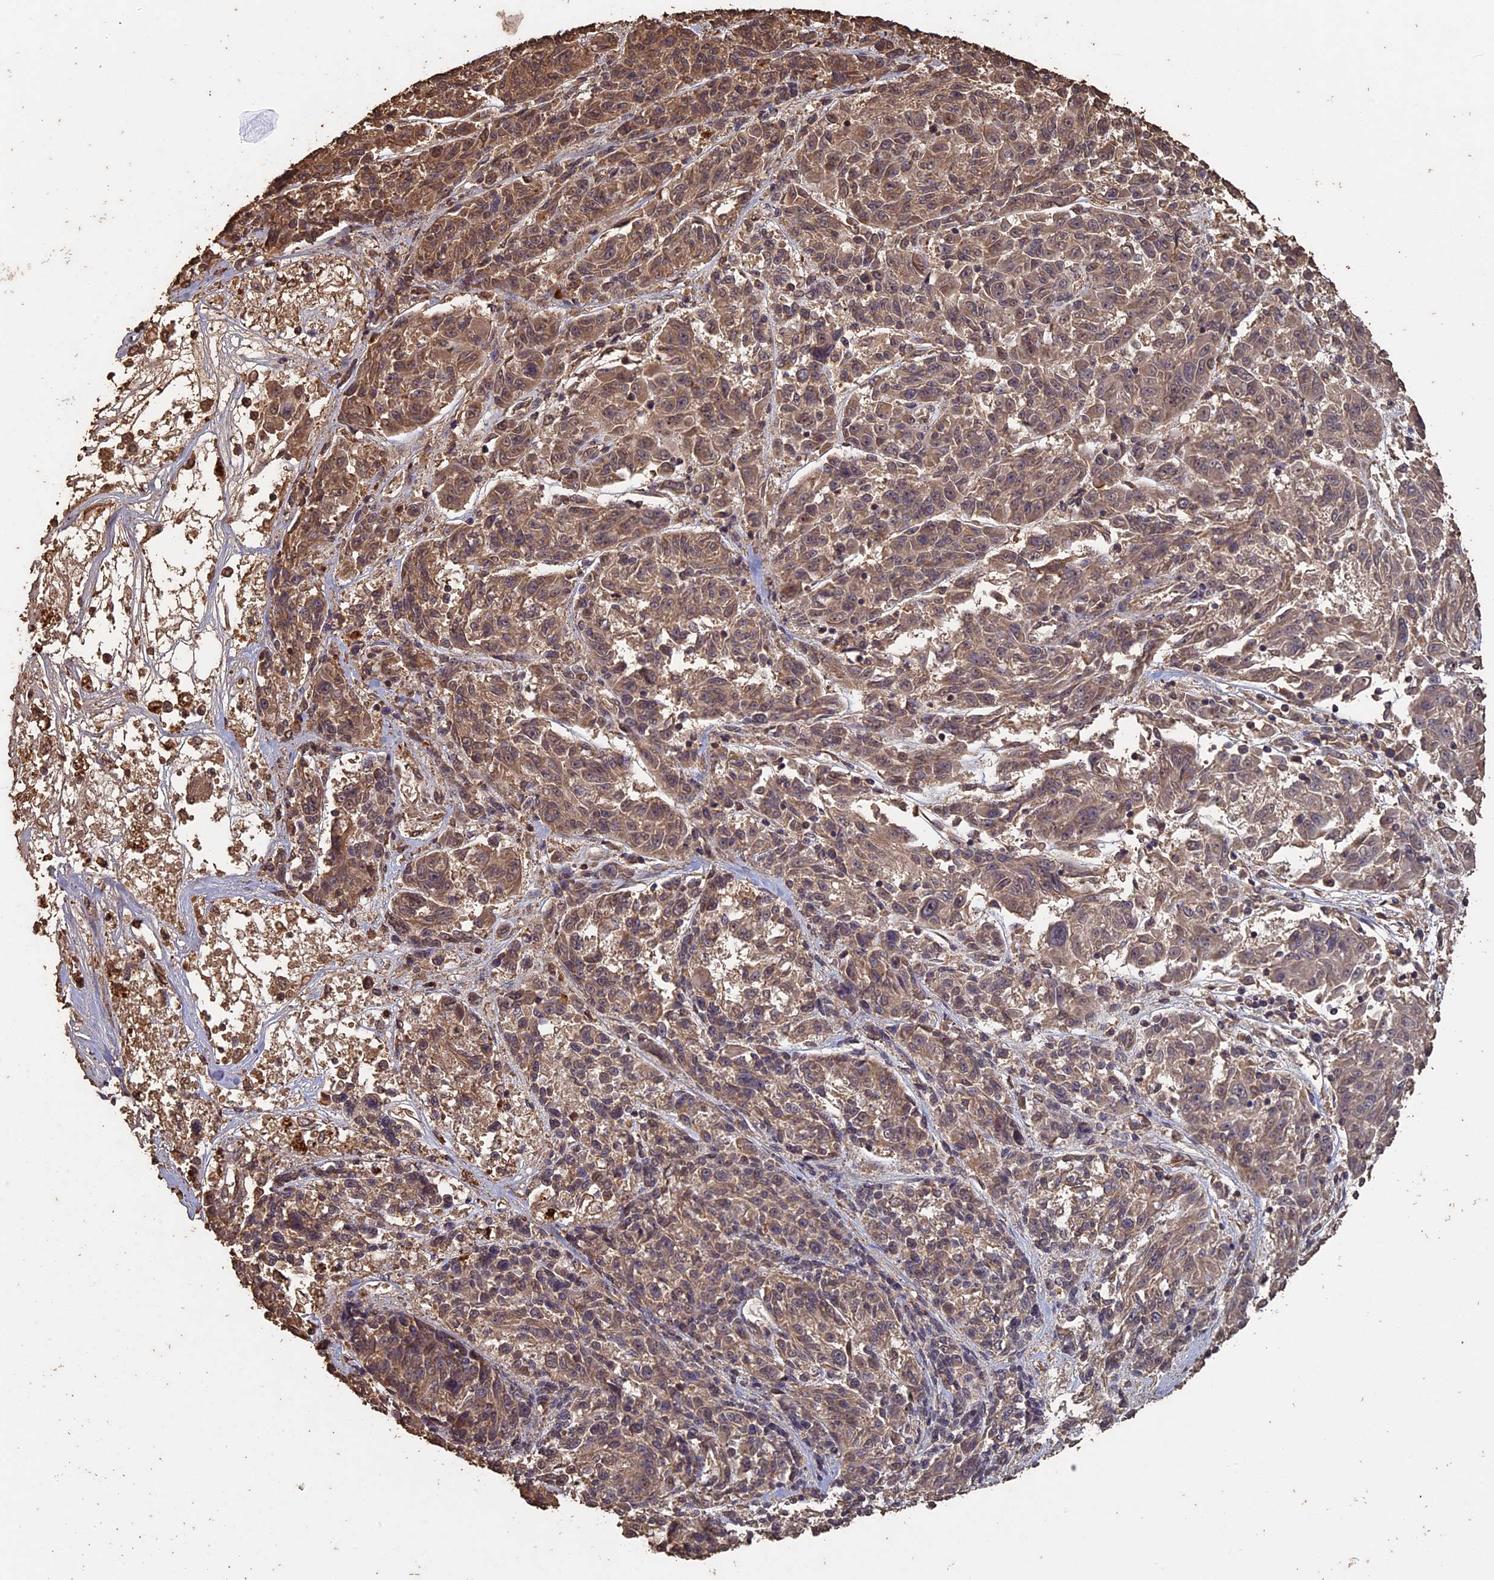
{"staining": {"intensity": "moderate", "quantity": ">75%", "location": "cytoplasmic/membranous"}, "tissue": "melanoma", "cell_type": "Tumor cells", "image_type": "cancer", "snomed": [{"axis": "morphology", "description": "Malignant melanoma, NOS"}, {"axis": "topography", "description": "Skin"}], "caption": "The micrograph demonstrates immunohistochemical staining of melanoma. There is moderate cytoplasmic/membranous staining is appreciated in about >75% of tumor cells. (brown staining indicates protein expression, while blue staining denotes nuclei).", "gene": "HUNK", "patient": {"sex": "male", "age": 53}}